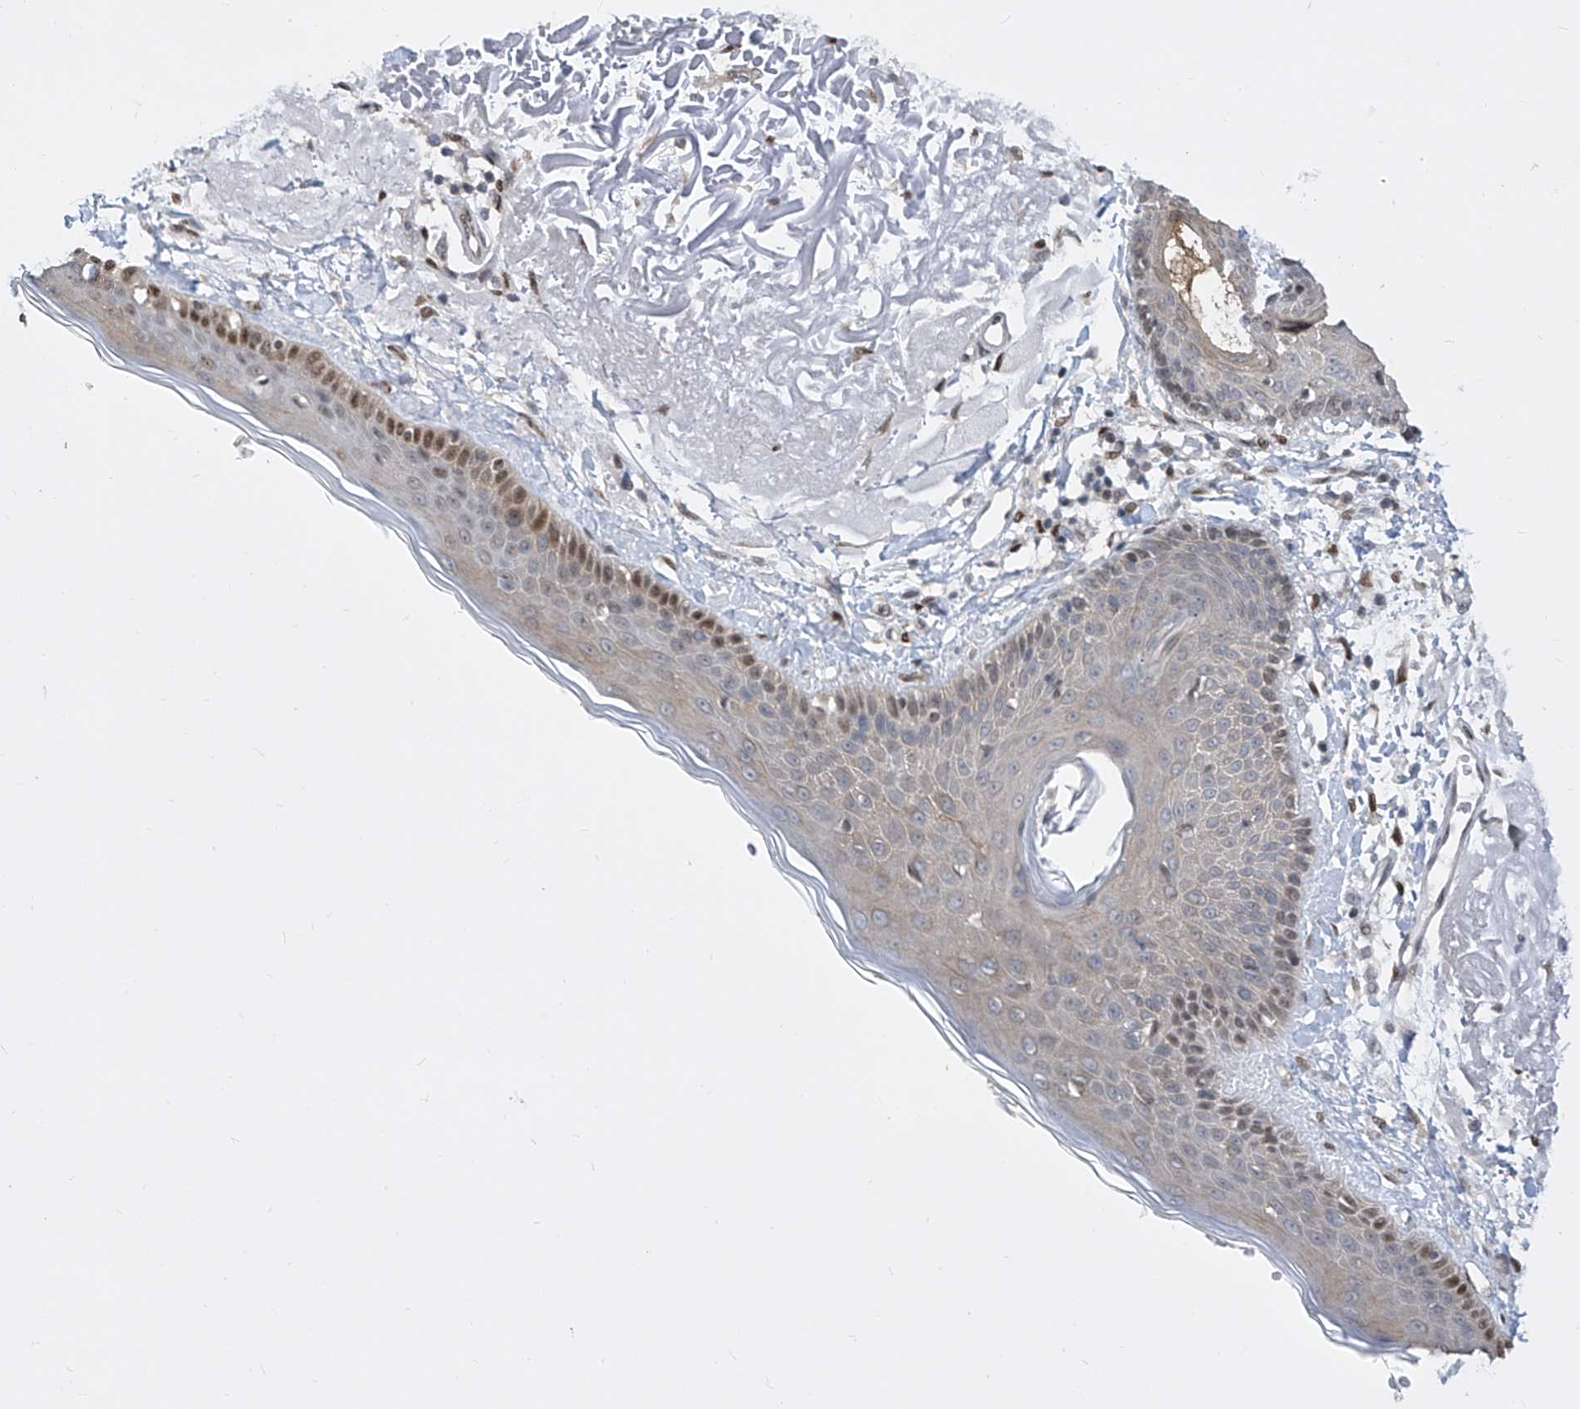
{"staining": {"intensity": "moderate", "quantity": "25%-75%", "location": "cytoplasmic/membranous"}, "tissue": "skin", "cell_type": "Fibroblasts", "image_type": "normal", "snomed": [{"axis": "morphology", "description": "Normal tissue, NOS"}, {"axis": "topography", "description": "Skin"}, {"axis": "topography", "description": "Skeletal muscle"}], "caption": "Immunohistochemistry of unremarkable human skin demonstrates medium levels of moderate cytoplasmic/membranous staining in approximately 25%-75% of fibroblasts. (Brightfield microscopy of DAB IHC at high magnification).", "gene": "CETN1", "patient": {"sex": "male", "age": 83}}